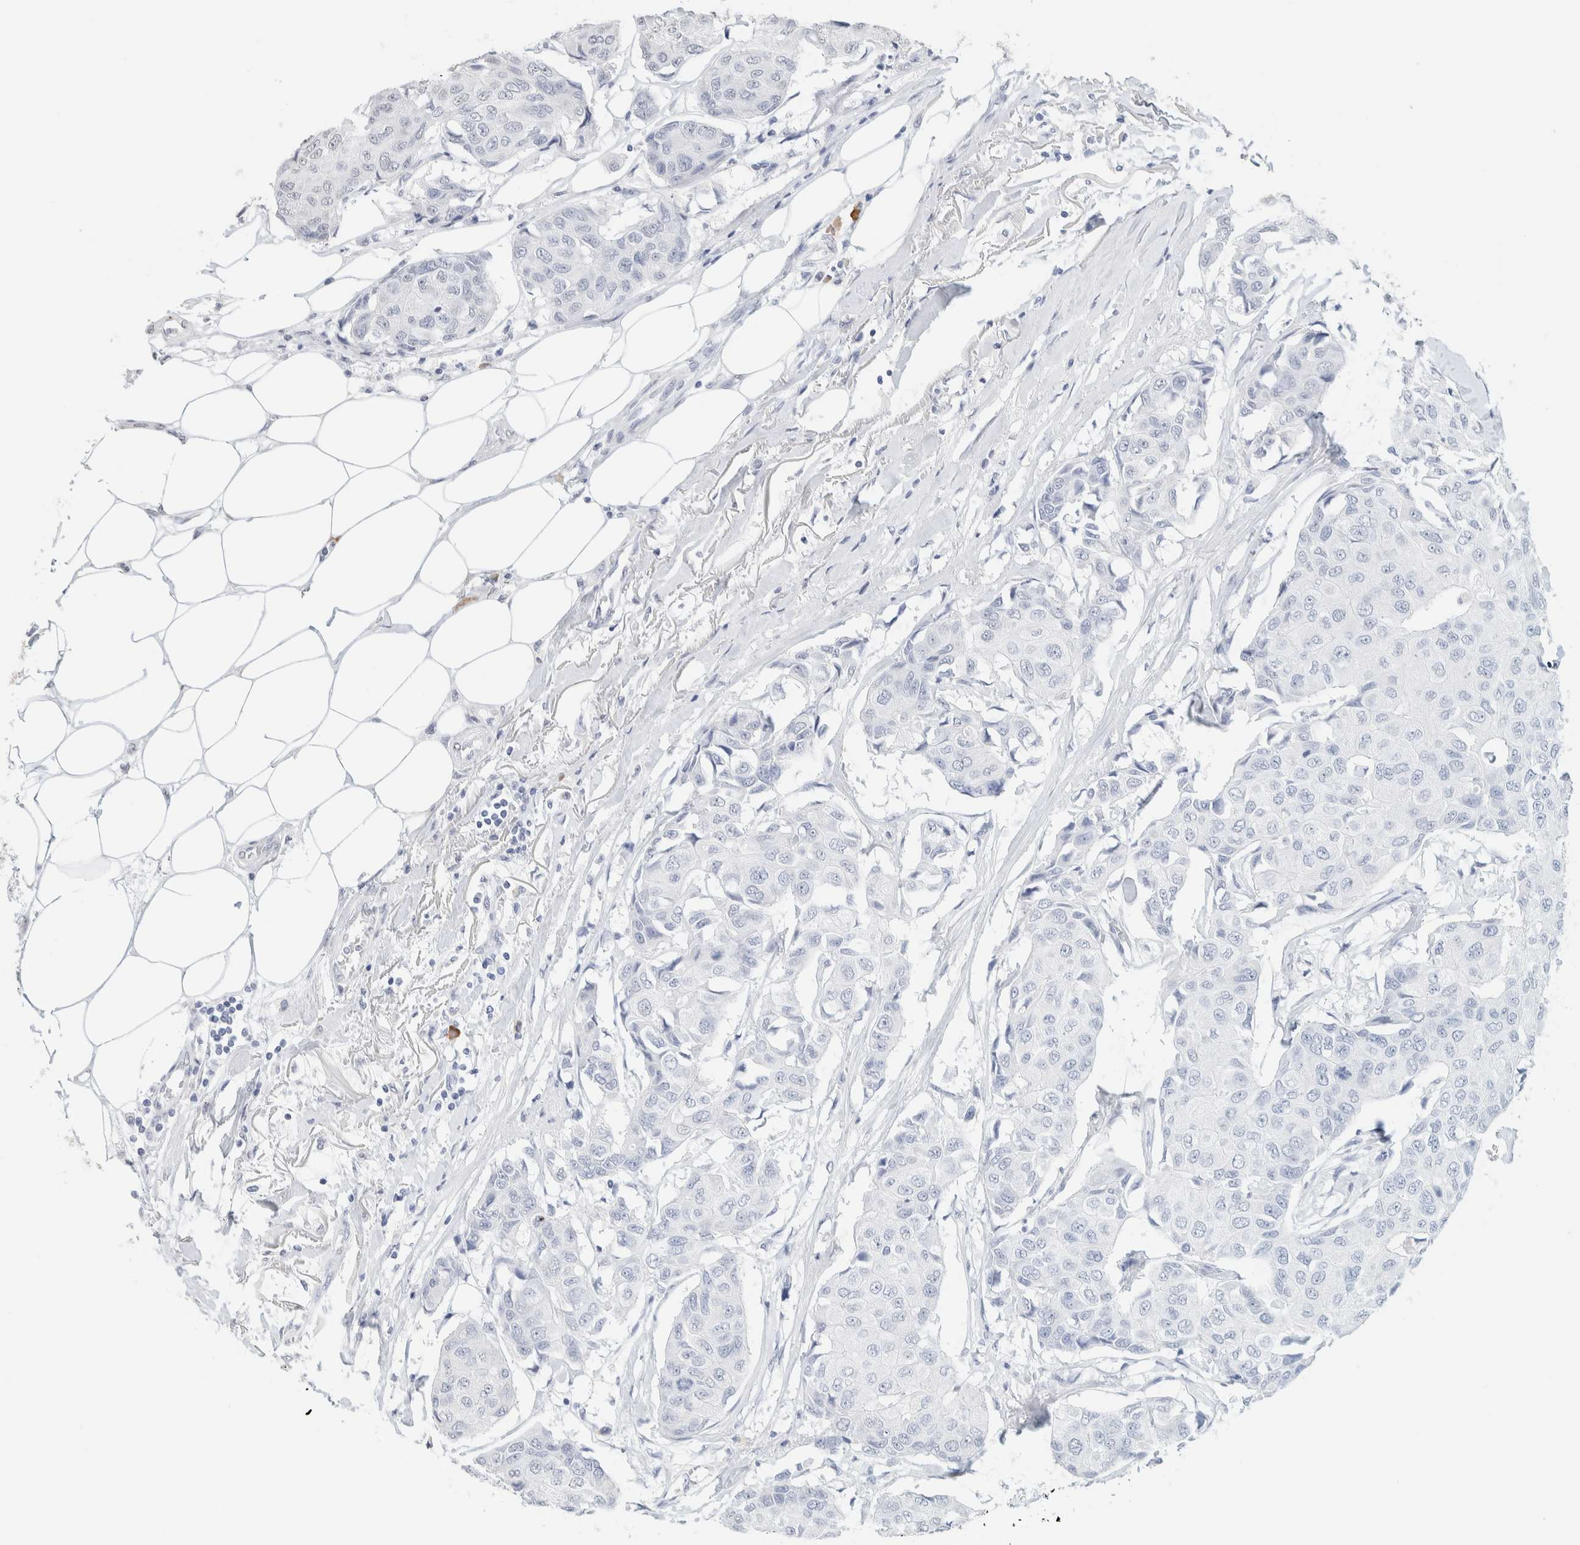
{"staining": {"intensity": "negative", "quantity": "none", "location": "none"}, "tissue": "breast cancer", "cell_type": "Tumor cells", "image_type": "cancer", "snomed": [{"axis": "morphology", "description": "Duct carcinoma"}, {"axis": "topography", "description": "Breast"}], "caption": "DAB immunohistochemical staining of intraductal carcinoma (breast) reveals no significant expression in tumor cells.", "gene": "CD80", "patient": {"sex": "female", "age": 80}}